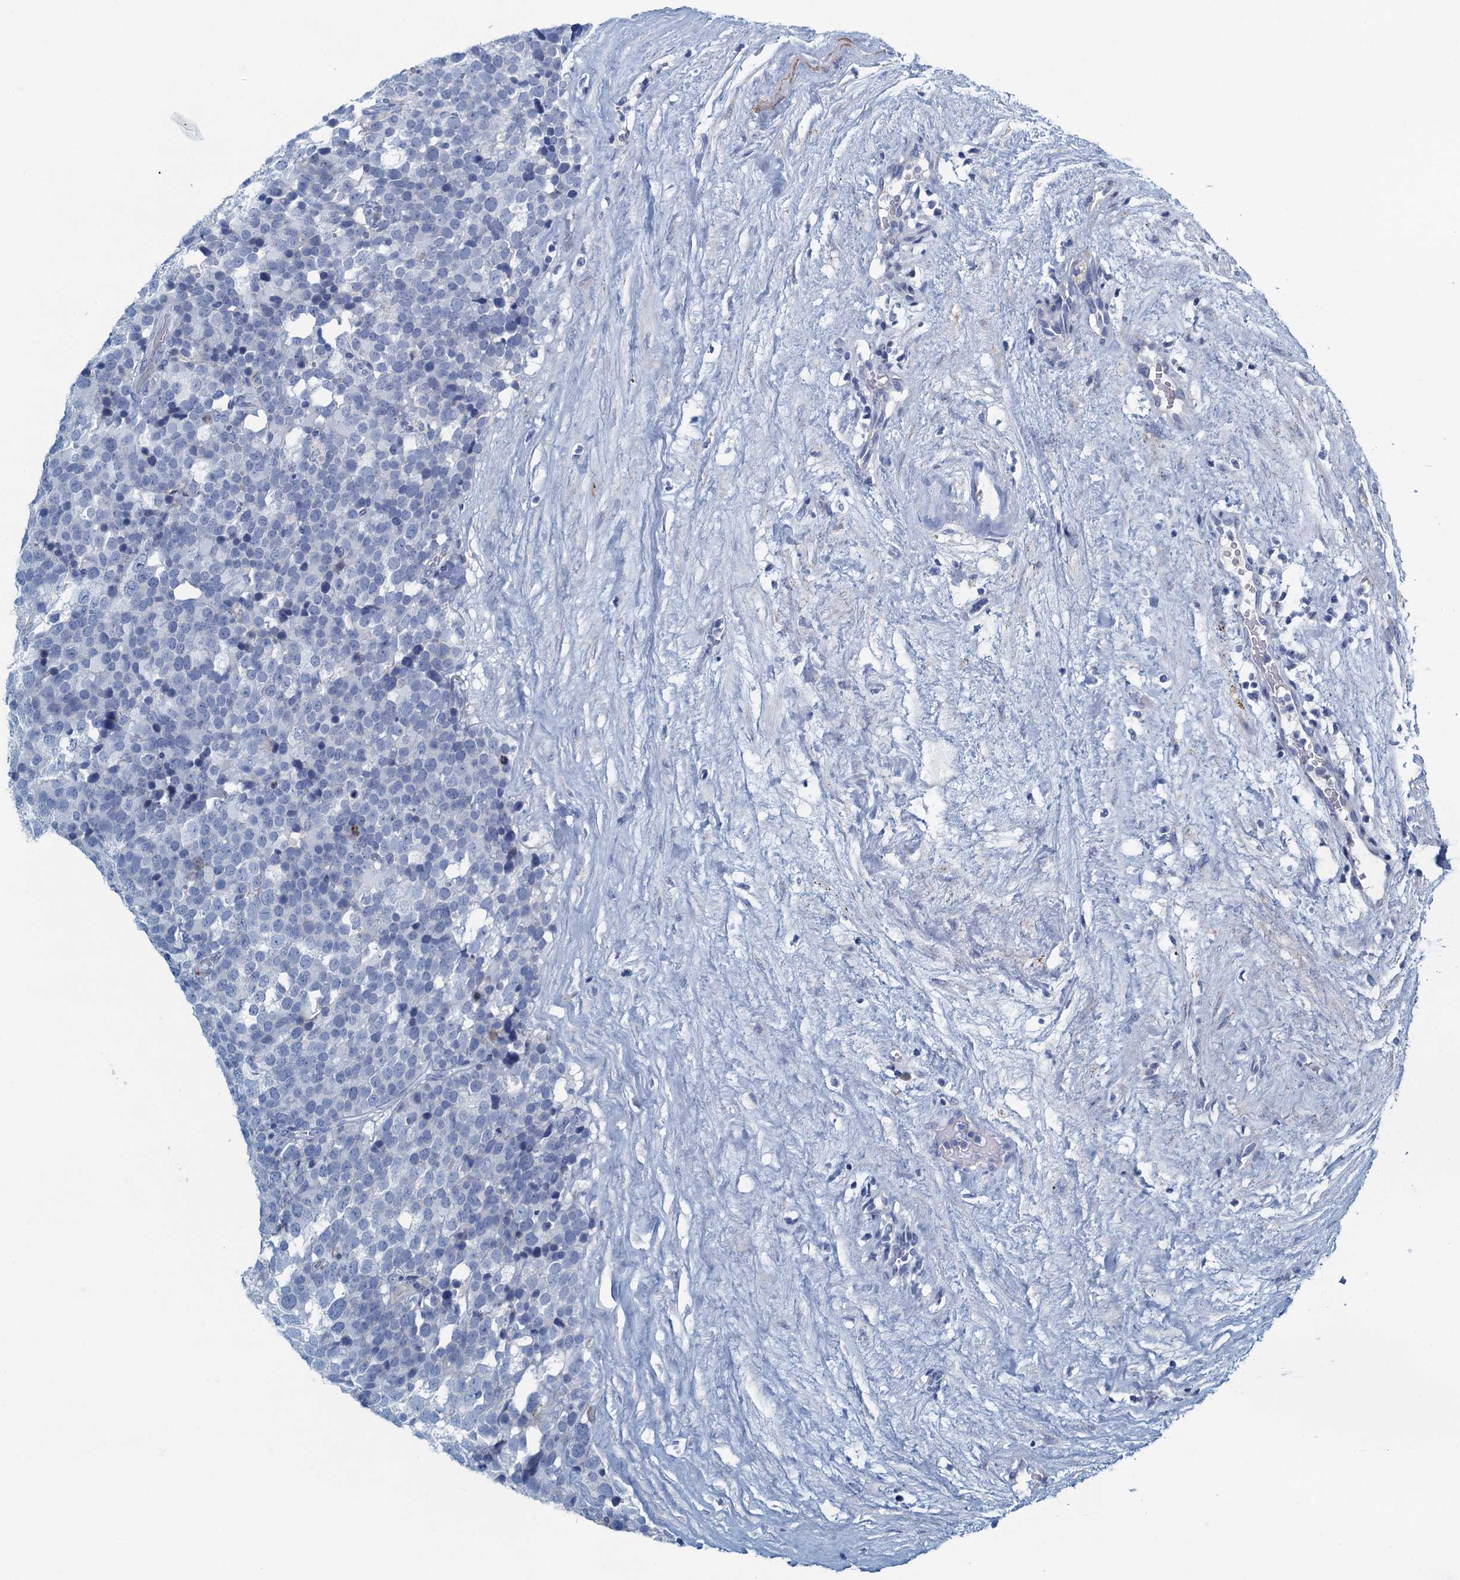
{"staining": {"intensity": "negative", "quantity": "none", "location": "none"}, "tissue": "testis cancer", "cell_type": "Tumor cells", "image_type": "cancer", "snomed": [{"axis": "morphology", "description": "Seminoma, NOS"}, {"axis": "topography", "description": "Testis"}], "caption": "Tumor cells are negative for brown protein staining in testis cancer. Nuclei are stained in blue.", "gene": "C10orf88", "patient": {"sex": "male", "age": 71}}